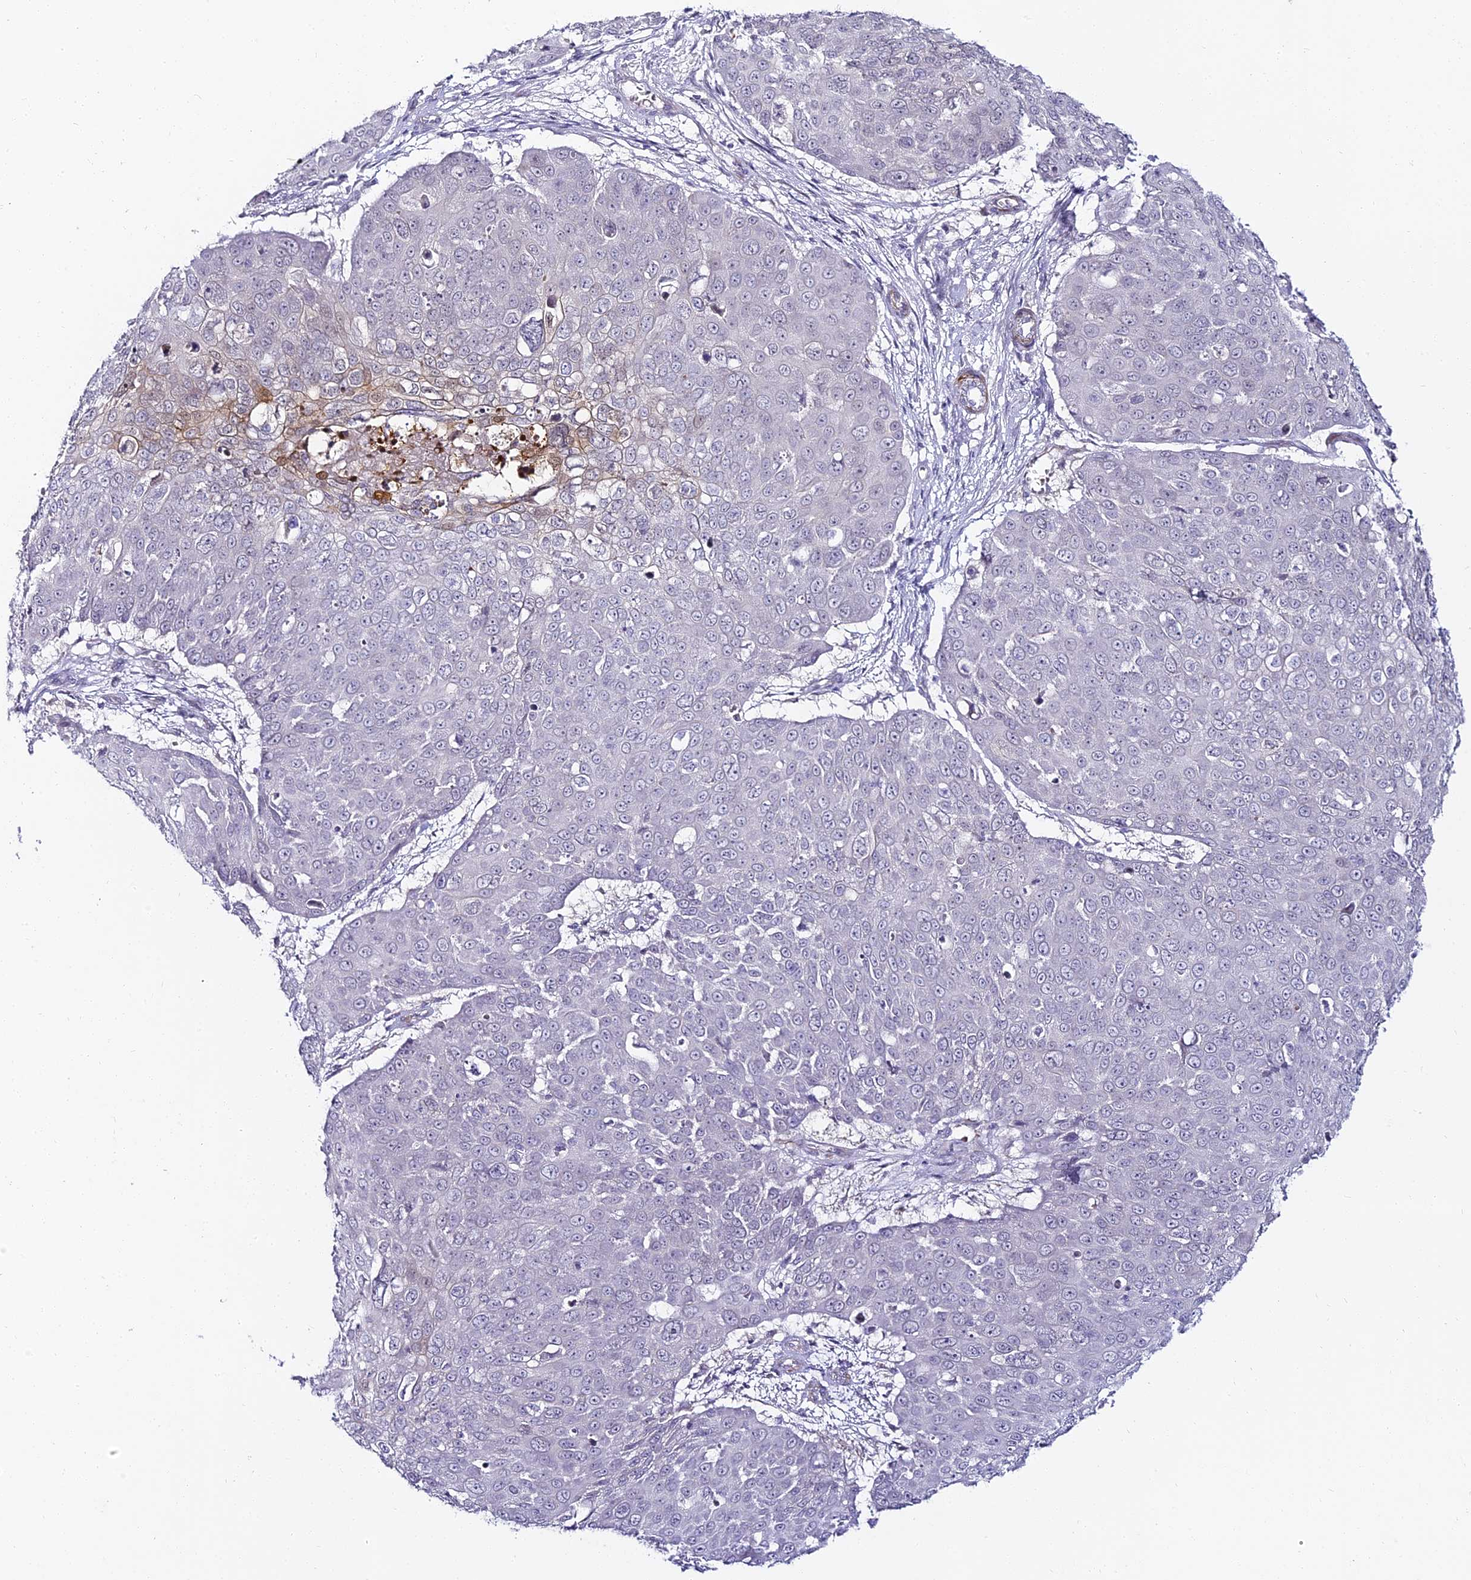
{"staining": {"intensity": "negative", "quantity": "none", "location": "none"}, "tissue": "skin cancer", "cell_type": "Tumor cells", "image_type": "cancer", "snomed": [{"axis": "morphology", "description": "Squamous cell carcinoma, NOS"}, {"axis": "topography", "description": "Skin"}], "caption": "The image exhibits no significant expression in tumor cells of squamous cell carcinoma (skin). (Immunohistochemistry, brightfield microscopy, high magnification).", "gene": "ALPG", "patient": {"sex": "male", "age": 71}}